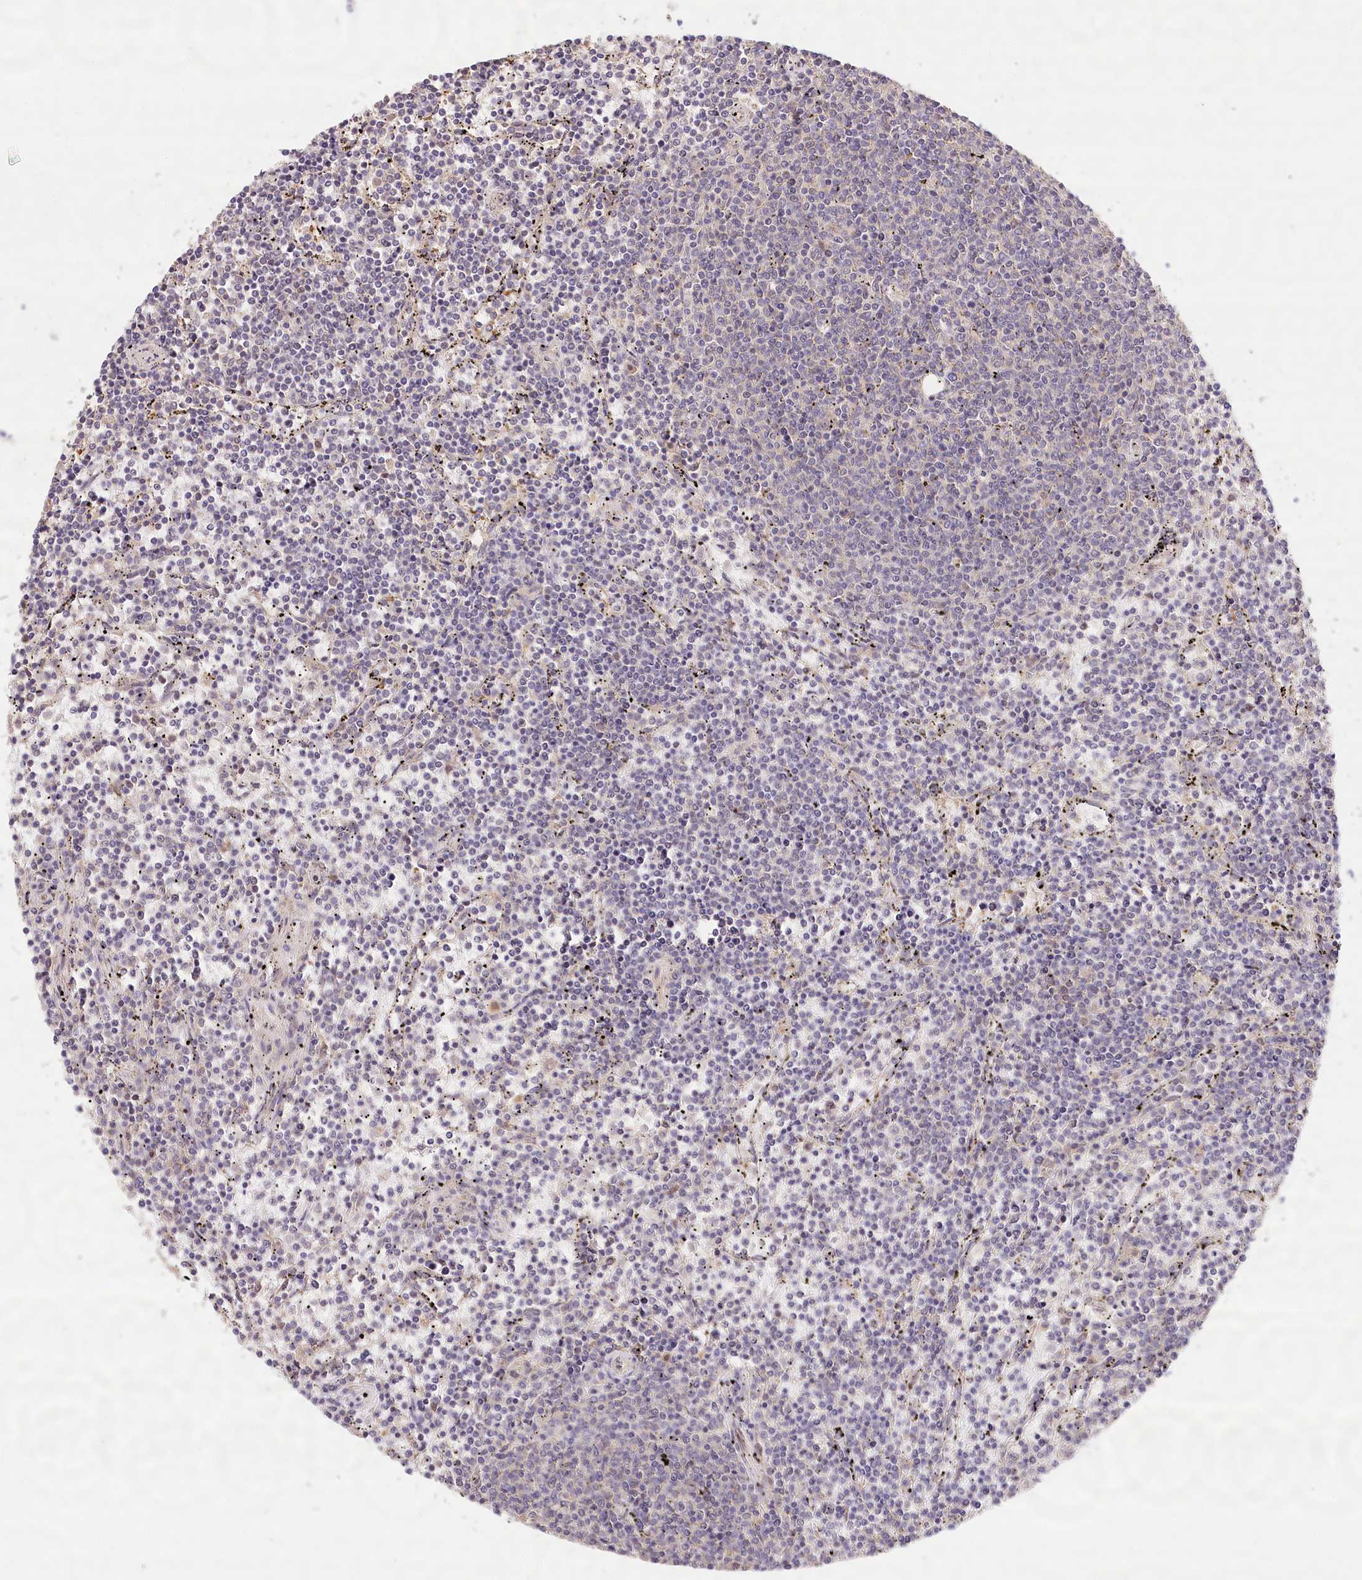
{"staining": {"intensity": "negative", "quantity": "none", "location": "none"}, "tissue": "lymphoma", "cell_type": "Tumor cells", "image_type": "cancer", "snomed": [{"axis": "morphology", "description": "Malignant lymphoma, non-Hodgkin's type, Low grade"}, {"axis": "topography", "description": "Spleen"}], "caption": "Immunohistochemistry (IHC) photomicrograph of lymphoma stained for a protein (brown), which exhibits no staining in tumor cells.", "gene": "LSS", "patient": {"sex": "female", "age": 50}}